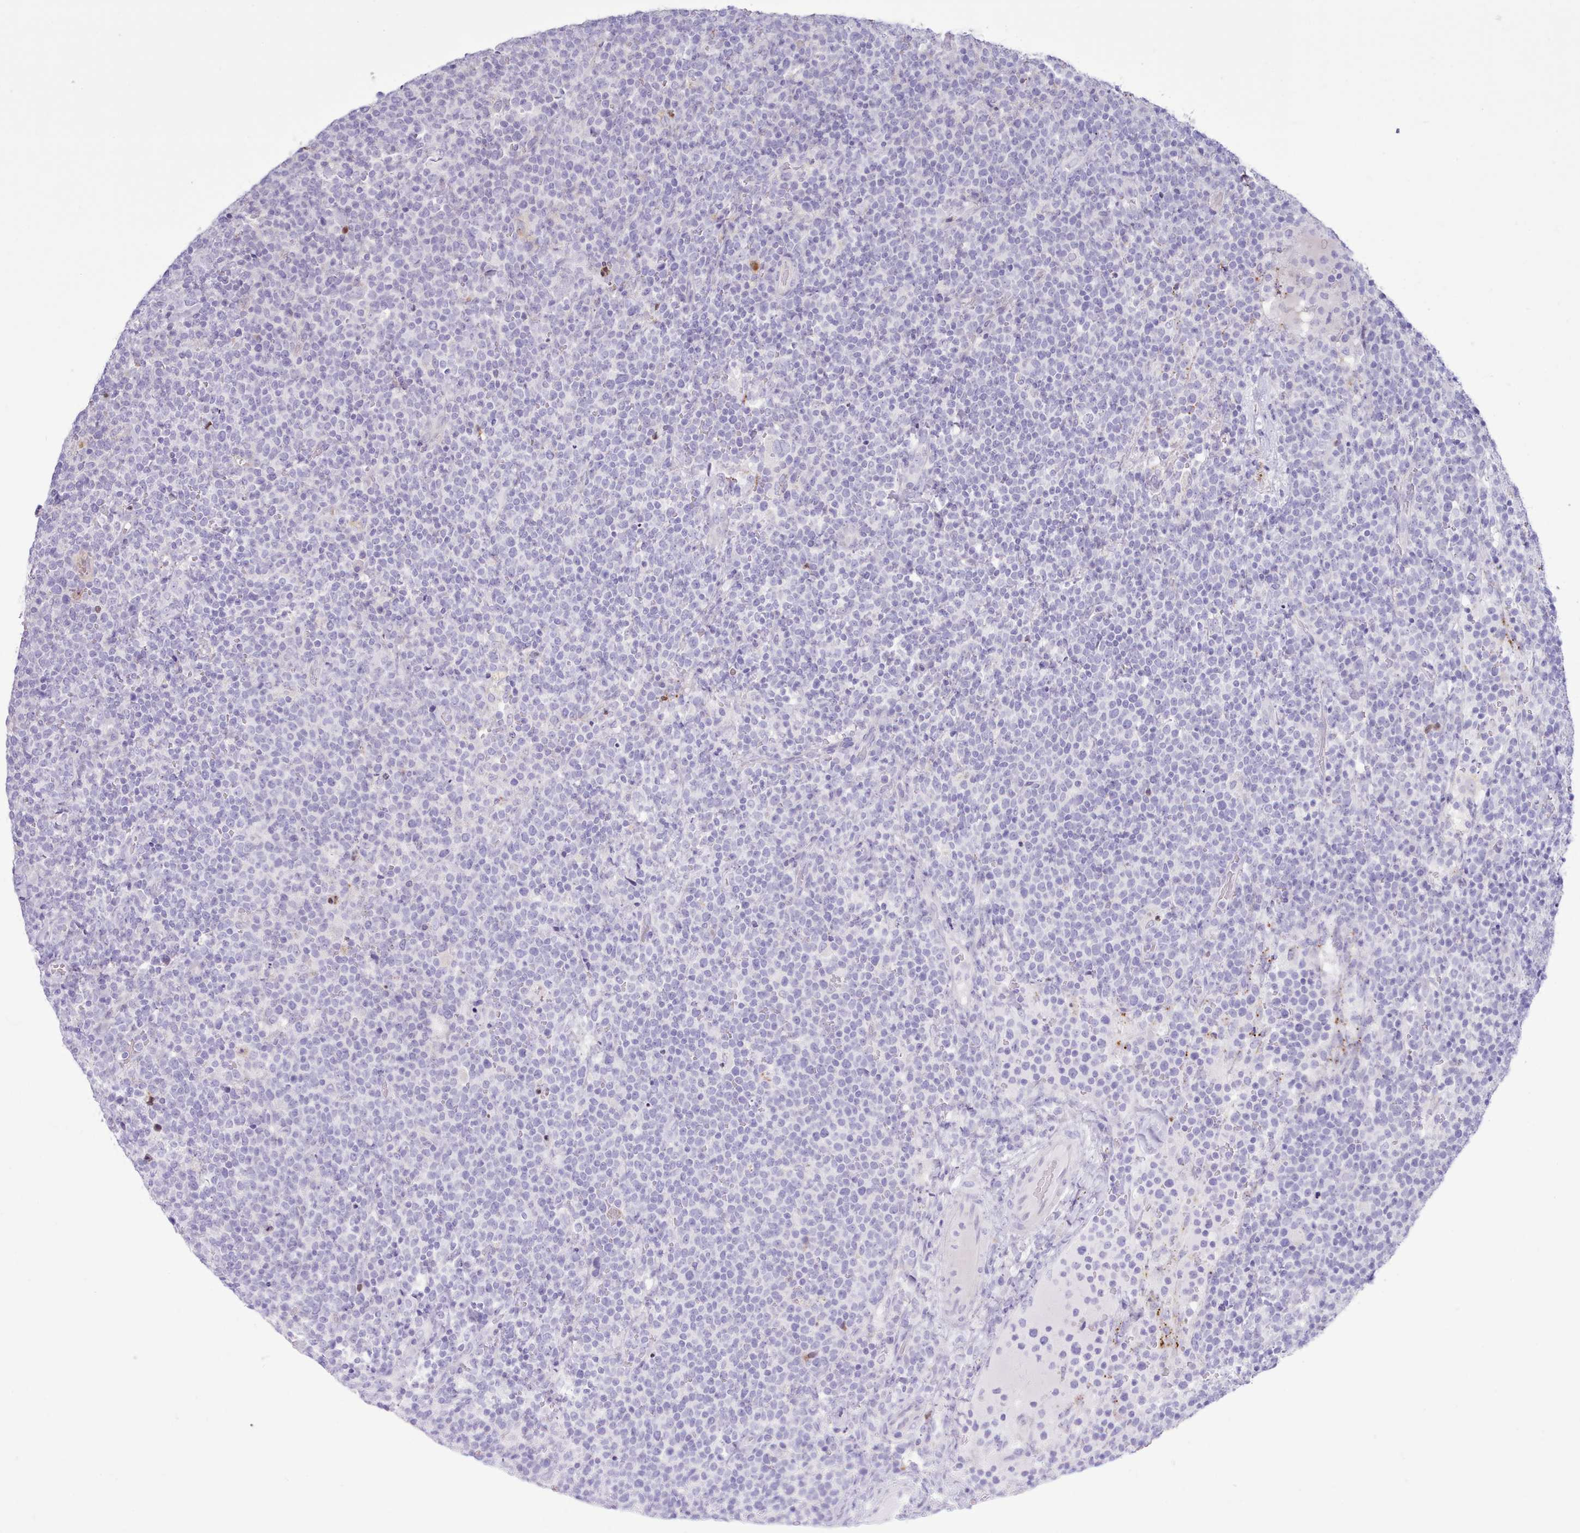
{"staining": {"intensity": "negative", "quantity": "none", "location": "none"}, "tissue": "lymphoma", "cell_type": "Tumor cells", "image_type": "cancer", "snomed": [{"axis": "morphology", "description": "Malignant lymphoma, non-Hodgkin's type, High grade"}, {"axis": "topography", "description": "Lymph node"}], "caption": "This is a histopathology image of immunohistochemistry (IHC) staining of lymphoma, which shows no staining in tumor cells. (DAB immunohistochemistry (IHC) with hematoxylin counter stain).", "gene": "SRD5A1", "patient": {"sex": "male", "age": 61}}